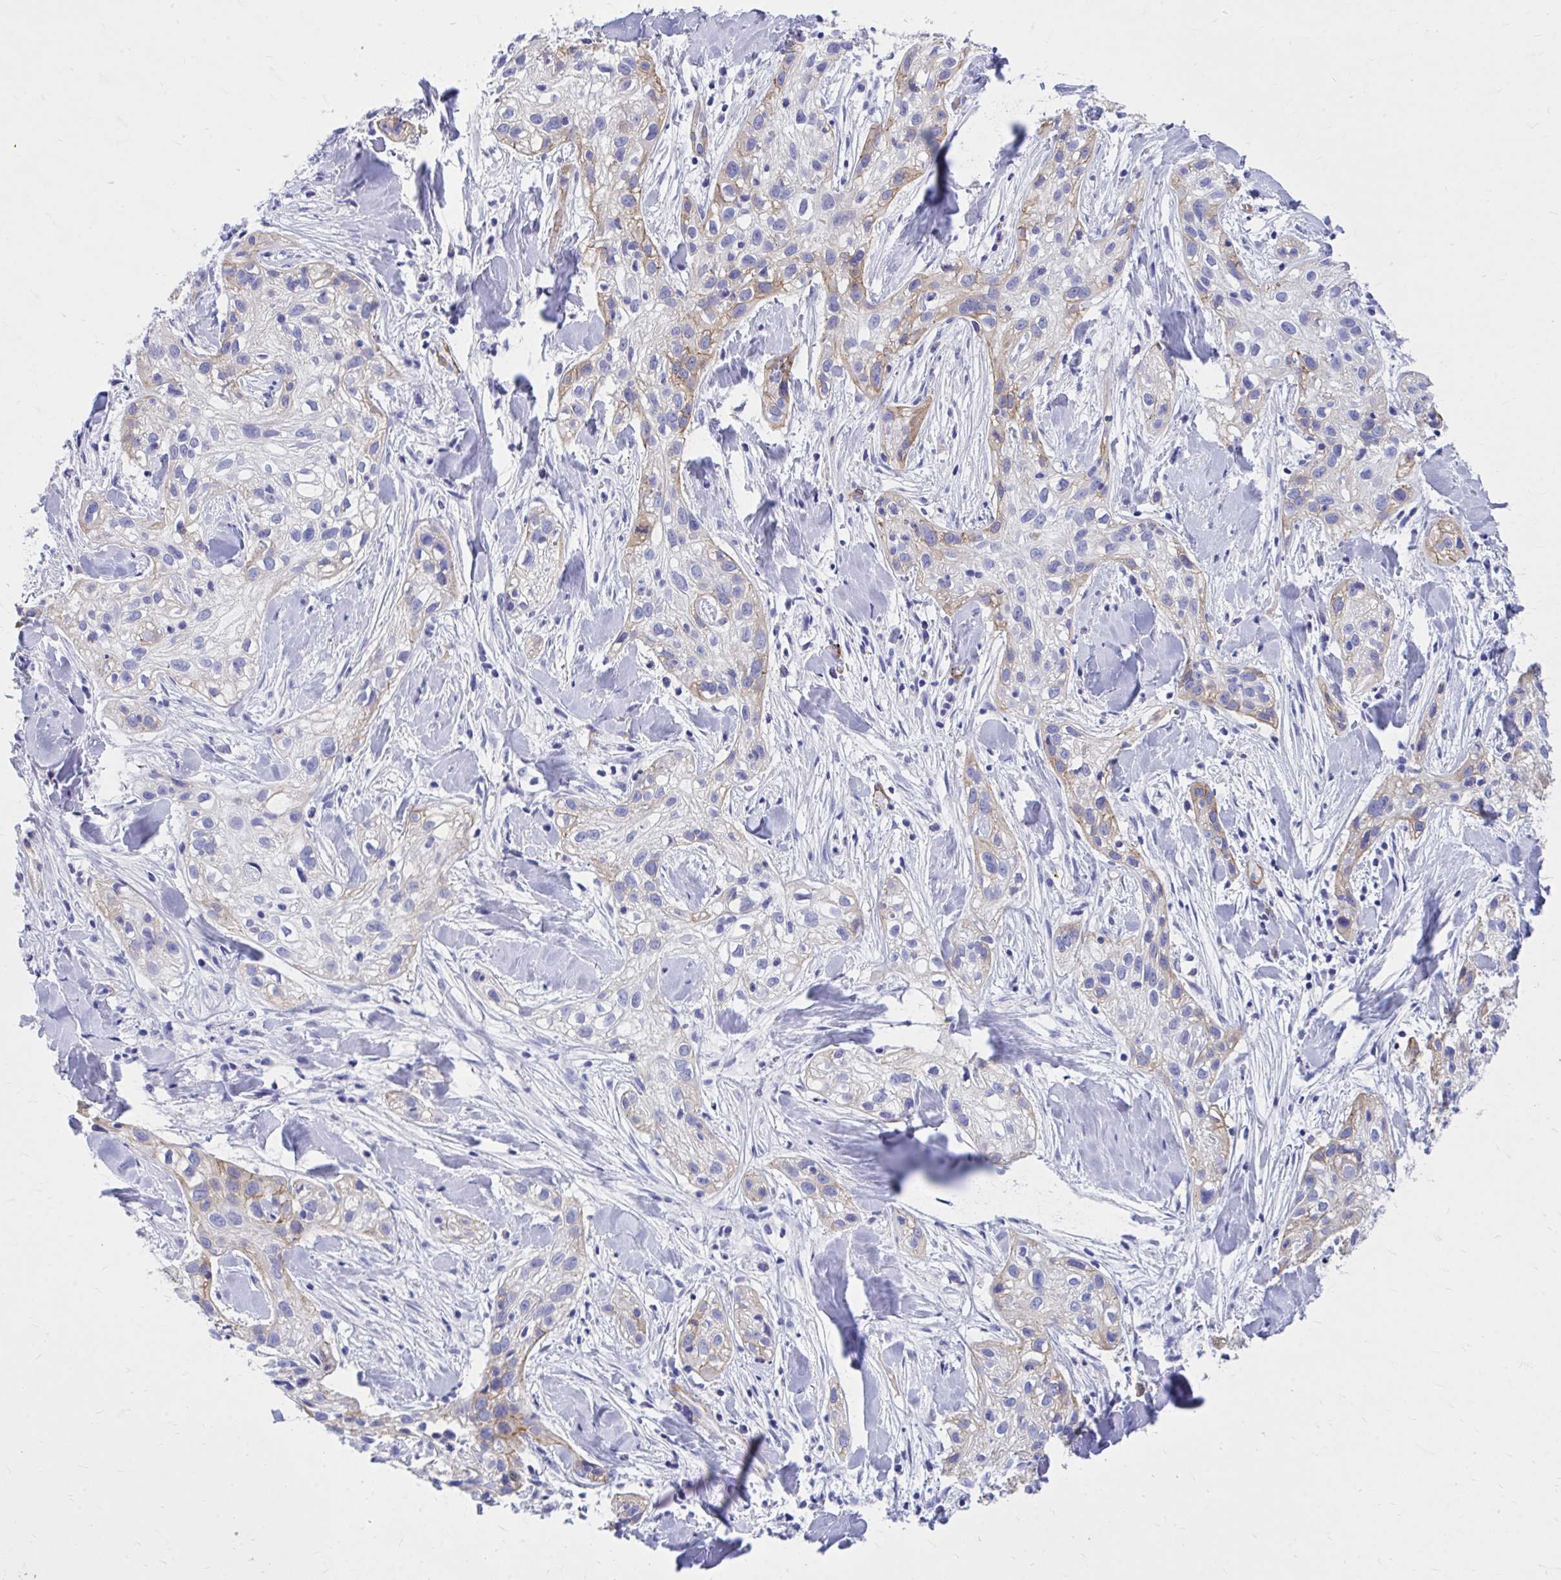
{"staining": {"intensity": "weak", "quantity": "<25%", "location": "cytoplasmic/membranous"}, "tissue": "skin cancer", "cell_type": "Tumor cells", "image_type": "cancer", "snomed": [{"axis": "morphology", "description": "Squamous cell carcinoma, NOS"}, {"axis": "topography", "description": "Skin"}], "caption": "Immunohistochemistry micrograph of neoplastic tissue: skin cancer (squamous cell carcinoma) stained with DAB (3,3'-diaminobenzidine) displays no significant protein expression in tumor cells.", "gene": "EPB41L1", "patient": {"sex": "male", "age": 82}}